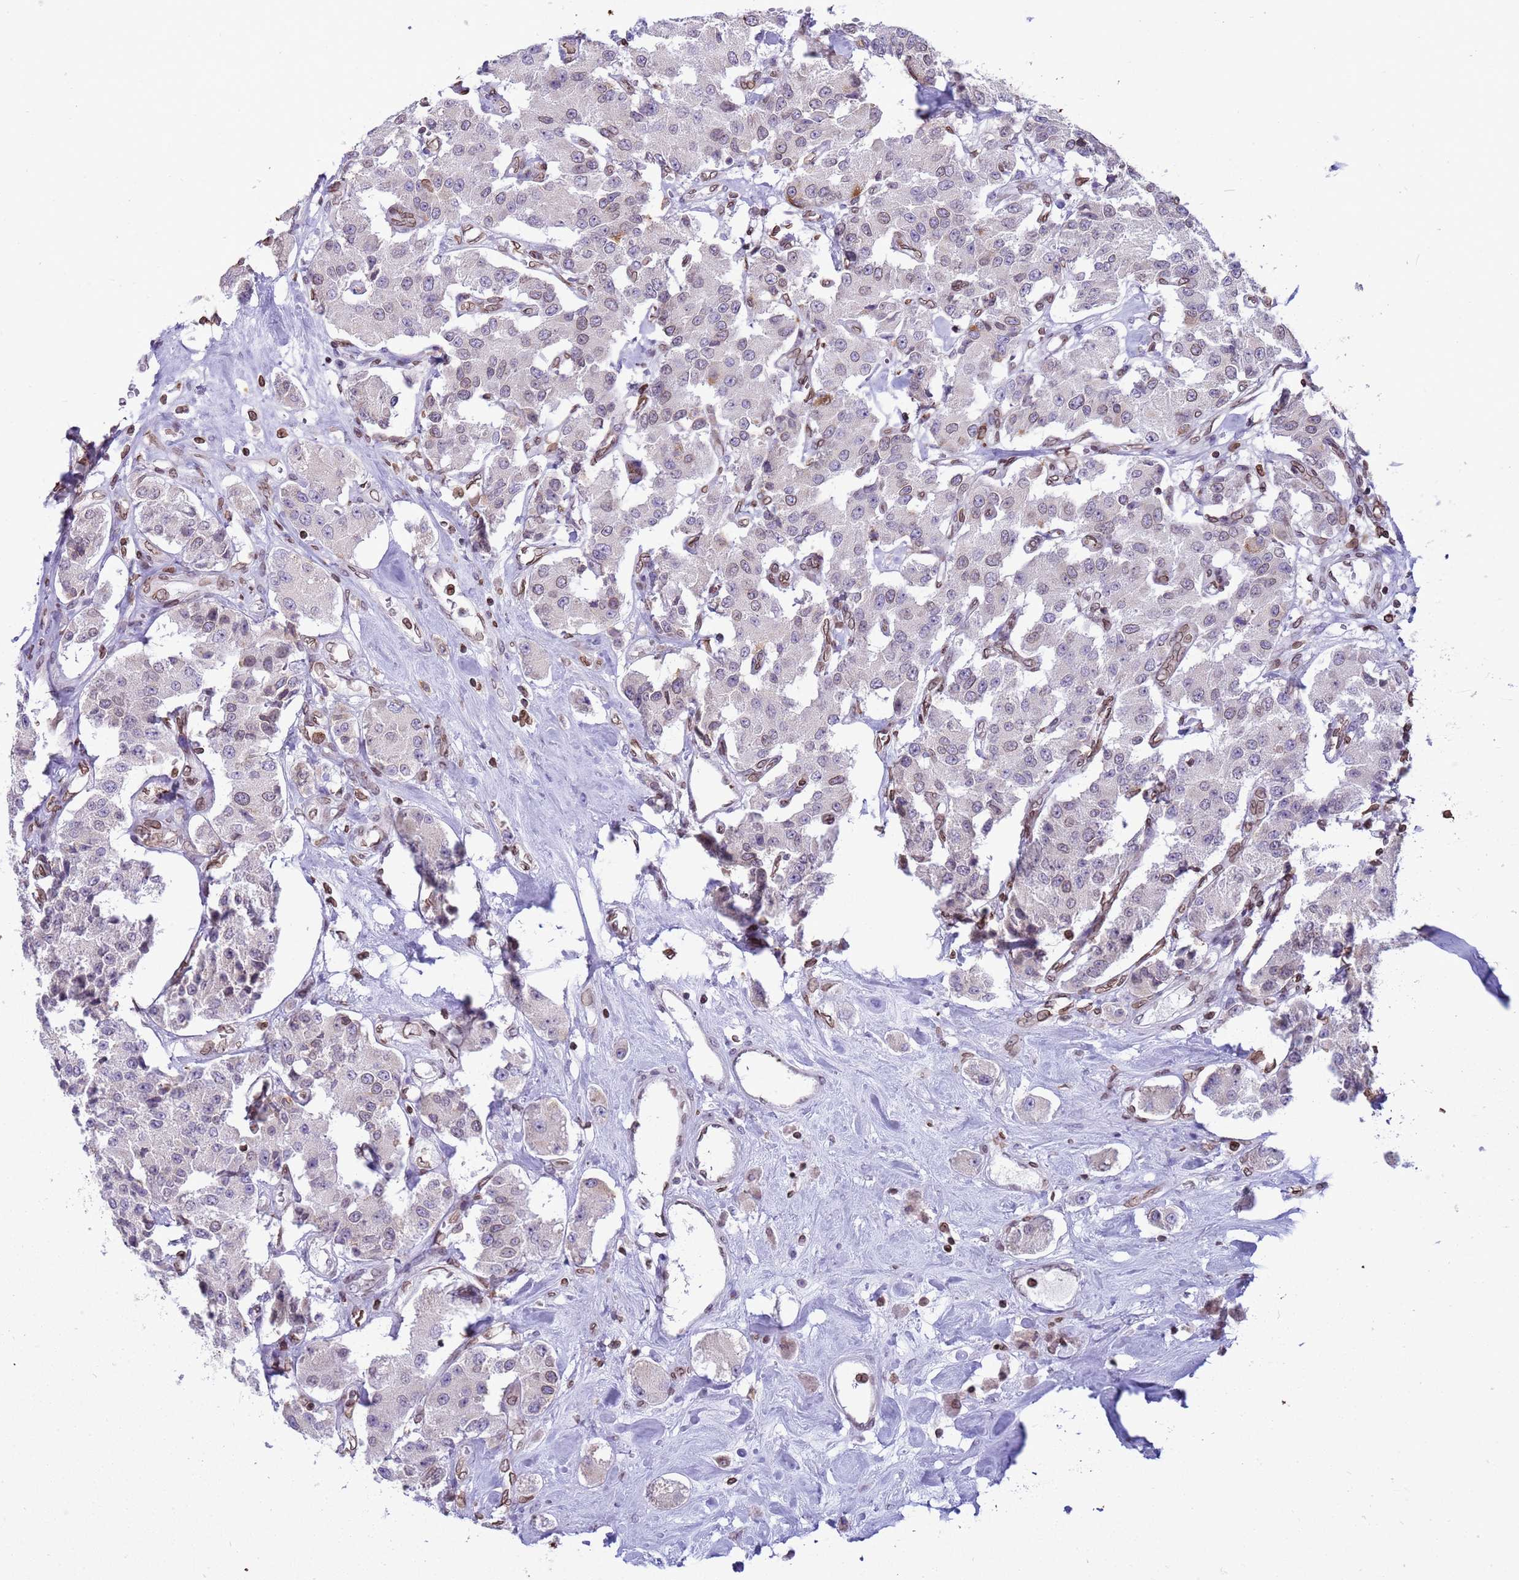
{"staining": {"intensity": "negative", "quantity": "none", "location": "none"}, "tissue": "carcinoid", "cell_type": "Tumor cells", "image_type": "cancer", "snomed": [{"axis": "morphology", "description": "Carcinoid, malignant, NOS"}, {"axis": "topography", "description": "Pancreas"}], "caption": "An immunohistochemistry histopathology image of carcinoid (malignant) is shown. There is no staining in tumor cells of carcinoid (malignant).", "gene": "DHX37", "patient": {"sex": "male", "age": 41}}